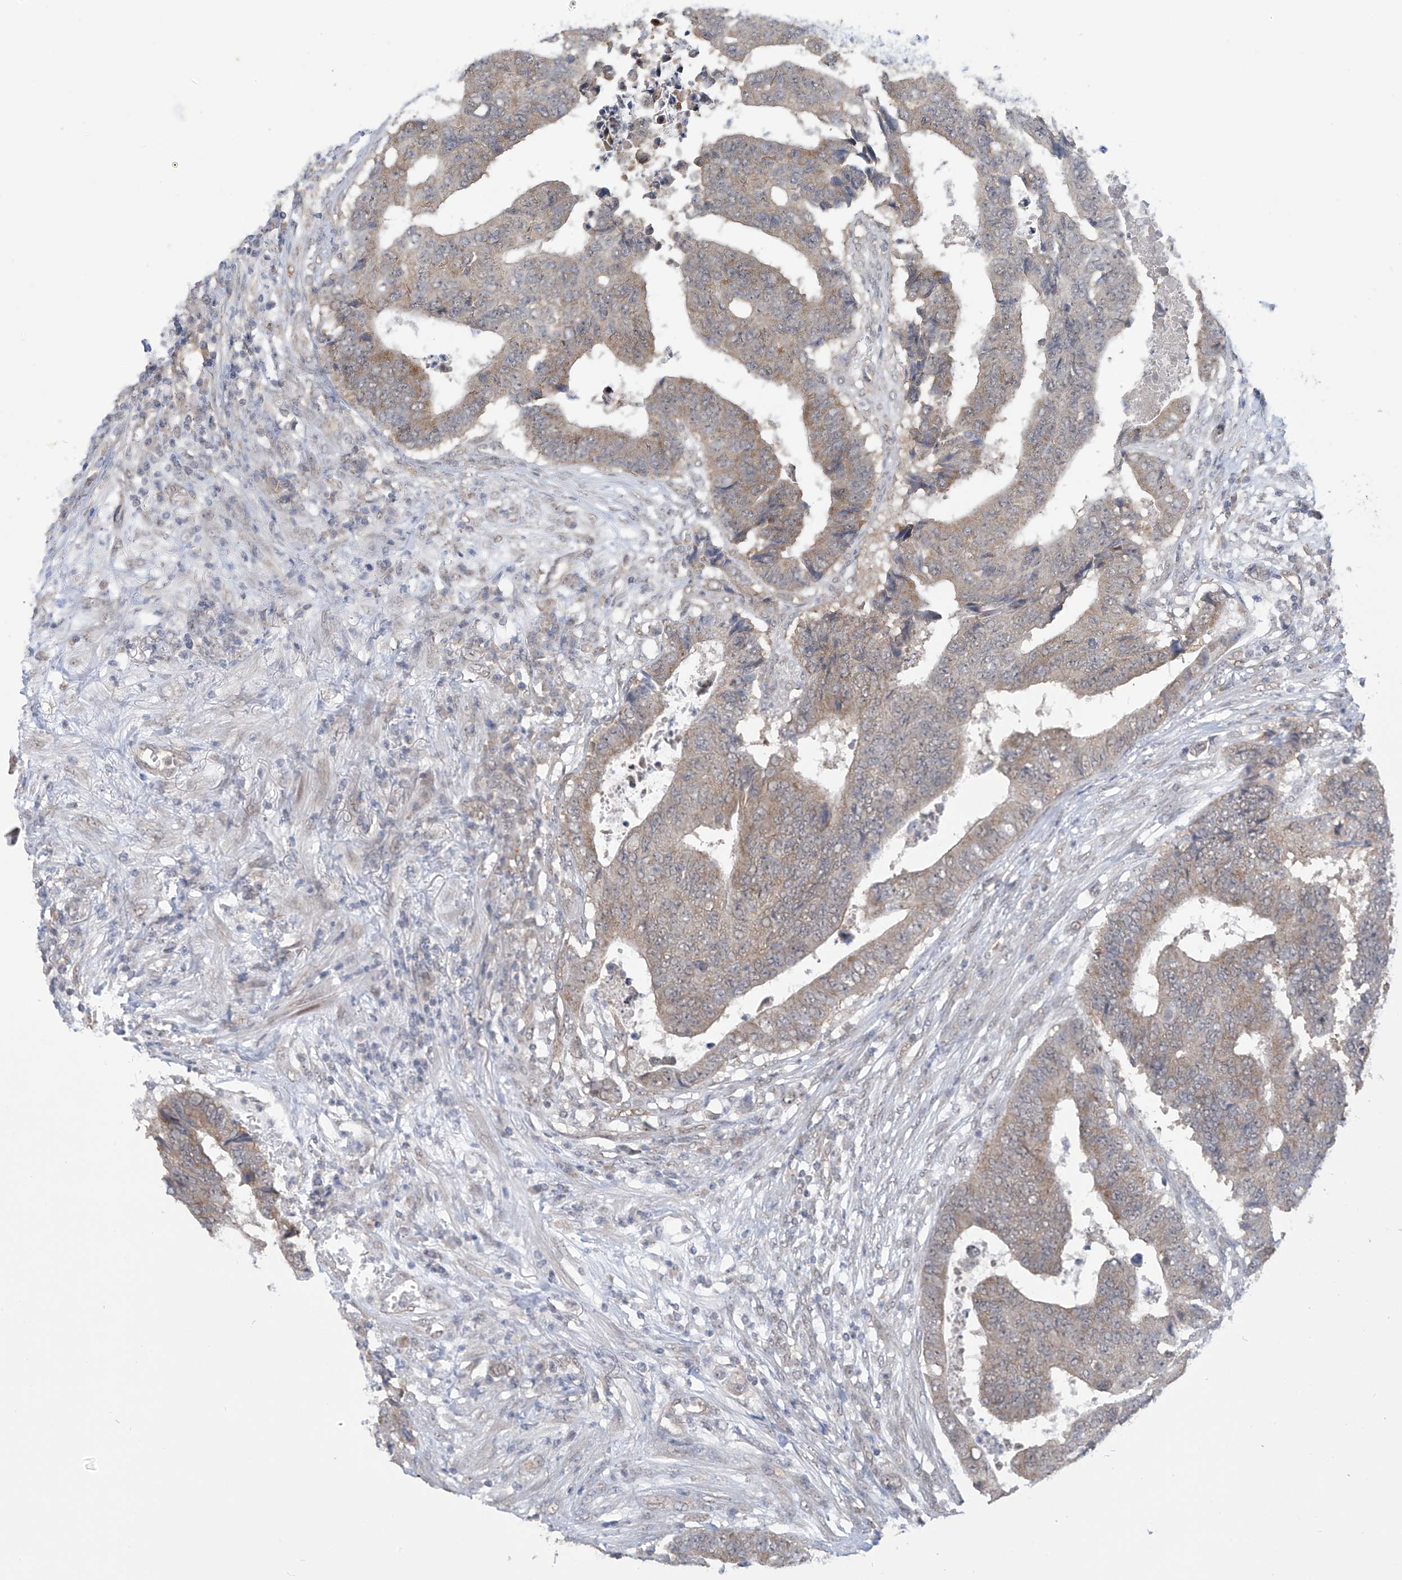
{"staining": {"intensity": "weak", "quantity": ">75%", "location": "cytoplasmic/membranous"}, "tissue": "colorectal cancer", "cell_type": "Tumor cells", "image_type": "cancer", "snomed": [{"axis": "morphology", "description": "Adenocarcinoma, NOS"}, {"axis": "topography", "description": "Rectum"}], "caption": "Weak cytoplasmic/membranous staining is seen in approximately >75% of tumor cells in colorectal cancer (adenocarcinoma).", "gene": "KIAA1522", "patient": {"sex": "male", "age": 84}}